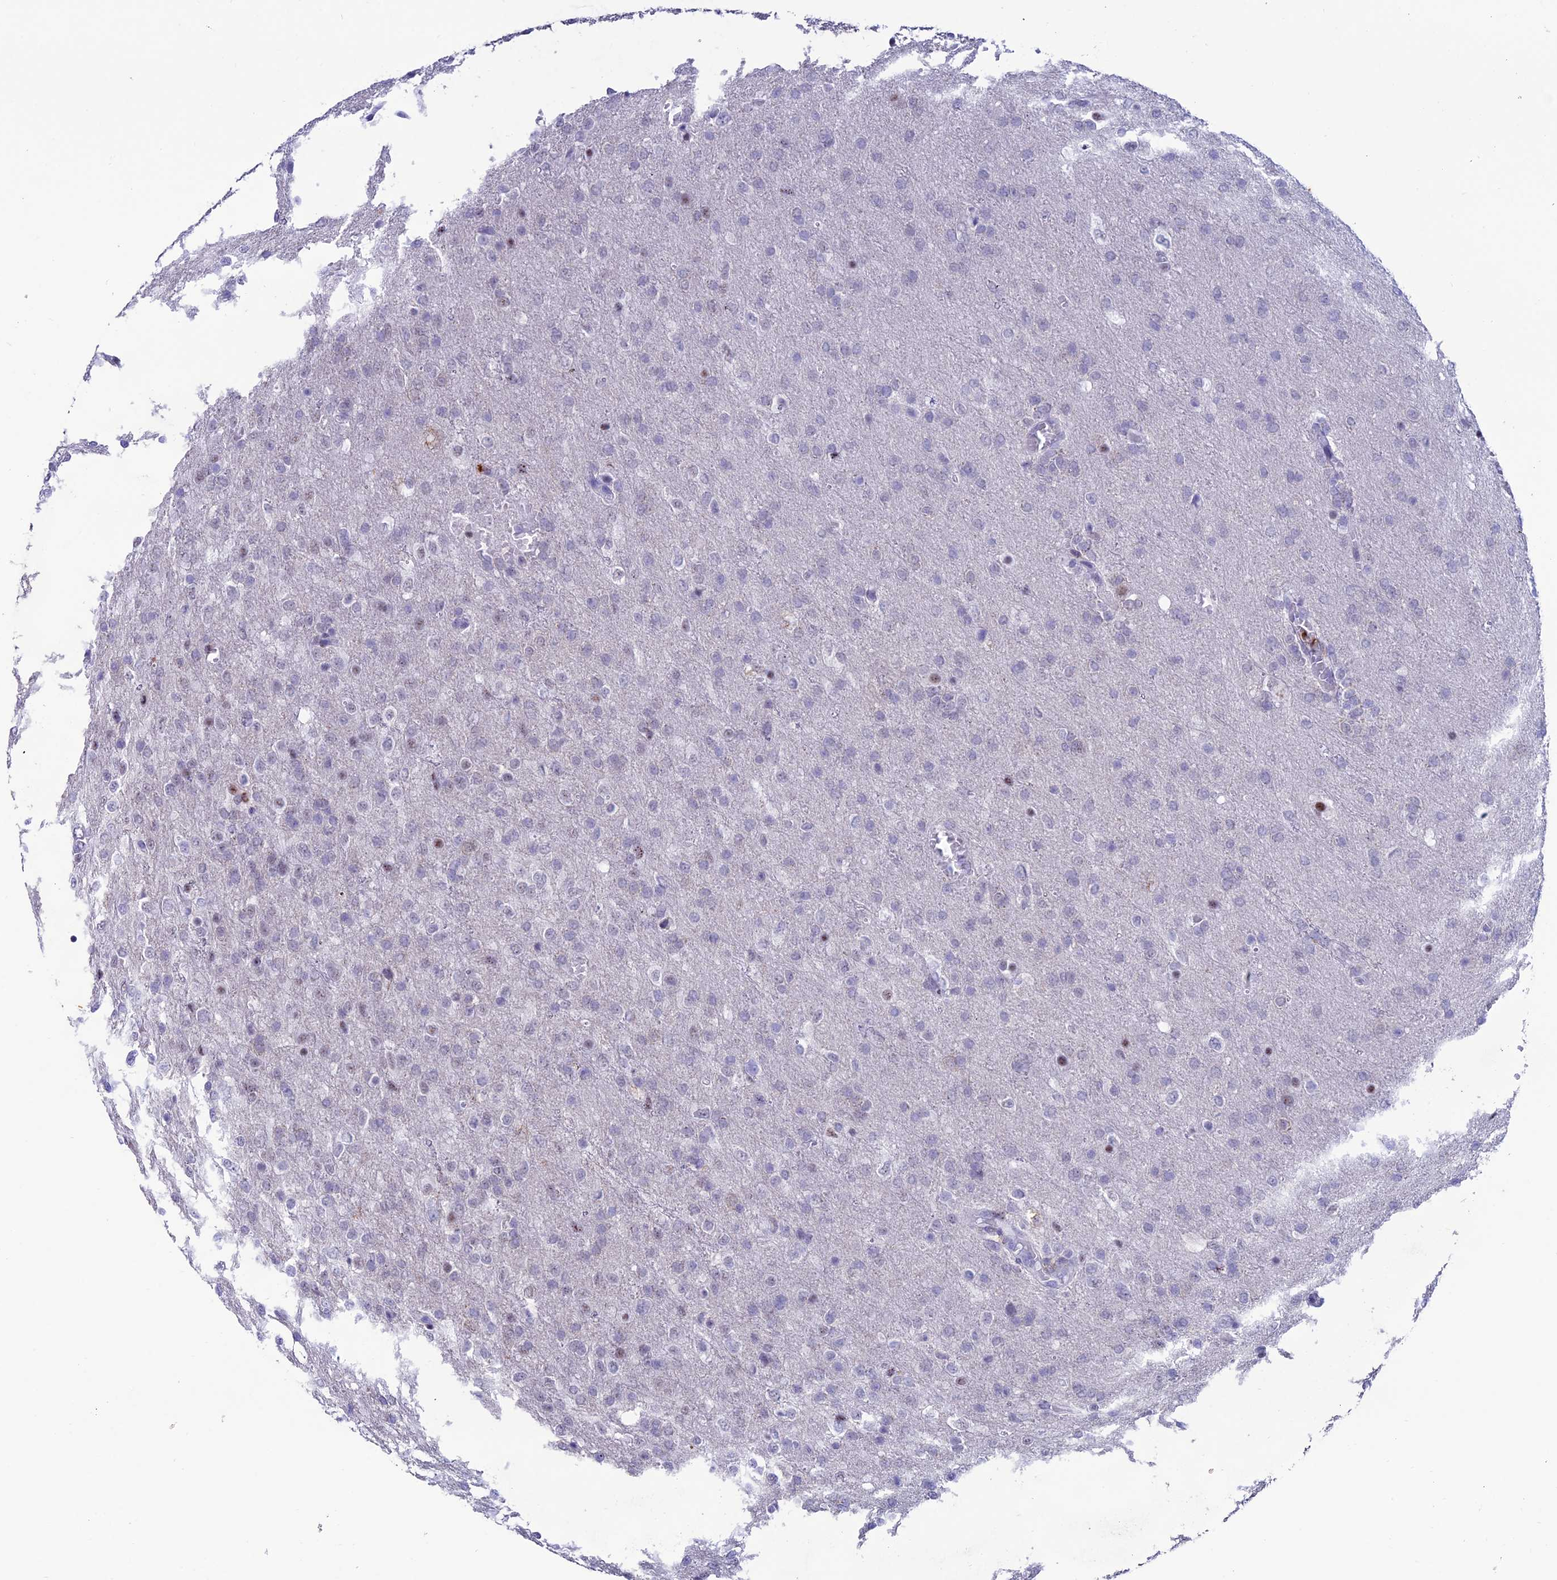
{"staining": {"intensity": "negative", "quantity": "none", "location": "none"}, "tissue": "glioma", "cell_type": "Tumor cells", "image_type": "cancer", "snomed": [{"axis": "morphology", "description": "Glioma, malignant, High grade"}, {"axis": "topography", "description": "Brain"}], "caption": "The immunohistochemistry photomicrograph has no significant positivity in tumor cells of glioma tissue. (DAB IHC with hematoxylin counter stain).", "gene": "MFSD2B", "patient": {"sex": "female", "age": 74}}